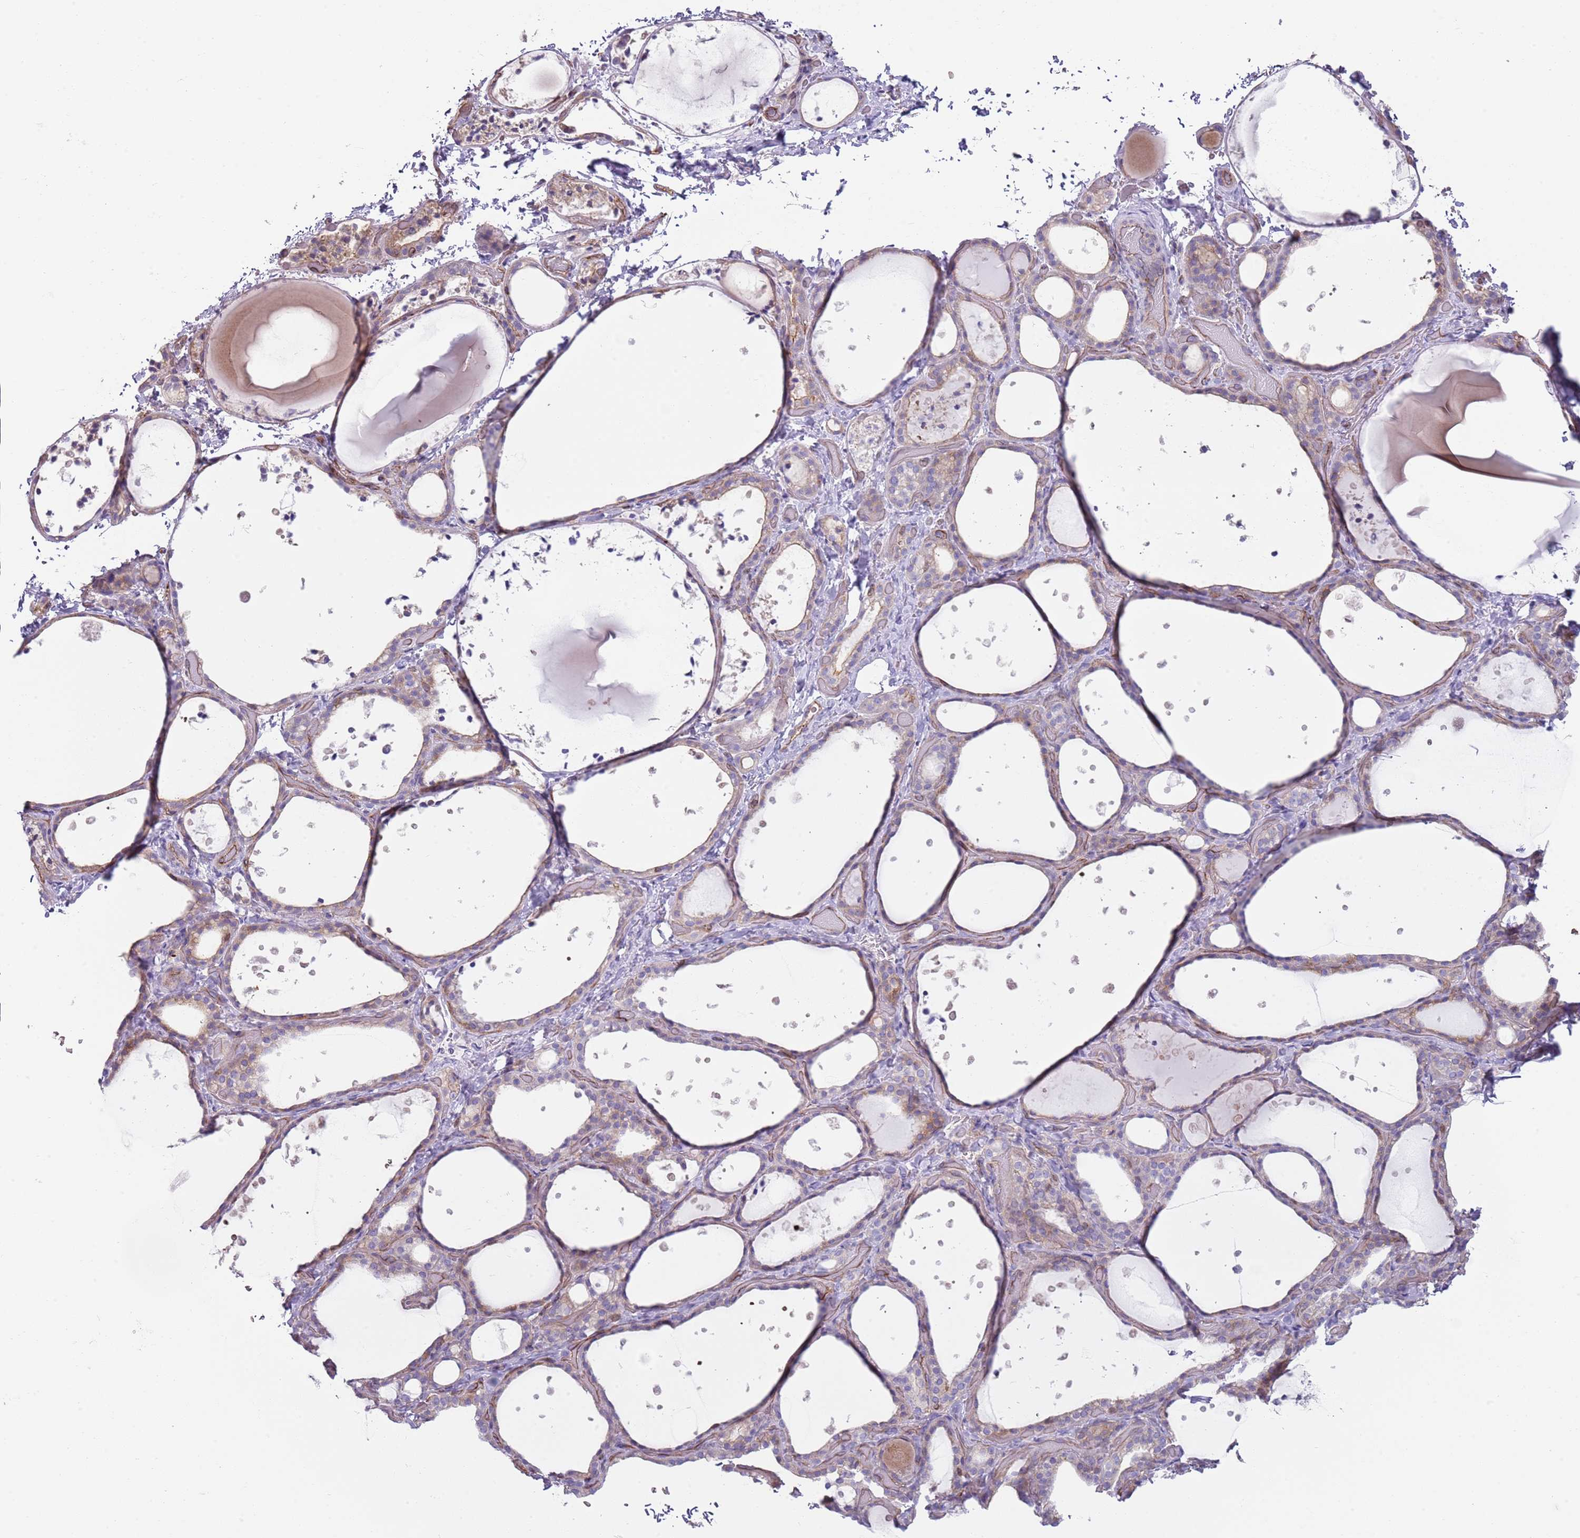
{"staining": {"intensity": "weak", "quantity": "25%-75%", "location": "cytoplasmic/membranous"}, "tissue": "thyroid gland", "cell_type": "Glandular cells", "image_type": "normal", "snomed": [{"axis": "morphology", "description": "Normal tissue, NOS"}, {"axis": "topography", "description": "Thyroid gland"}], "caption": "Immunohistochemistry histopathology image of normal thyroid gland: thyroid gland stained using IHC exhibits low levels of weak protein expression localized specifically in the cytoplasmic/membranous of glandular cells, appearing as a cytoplasmic/membranous brown color.", "gene": "GNAI1", "patient": {"sex": "female", "age": 44}}